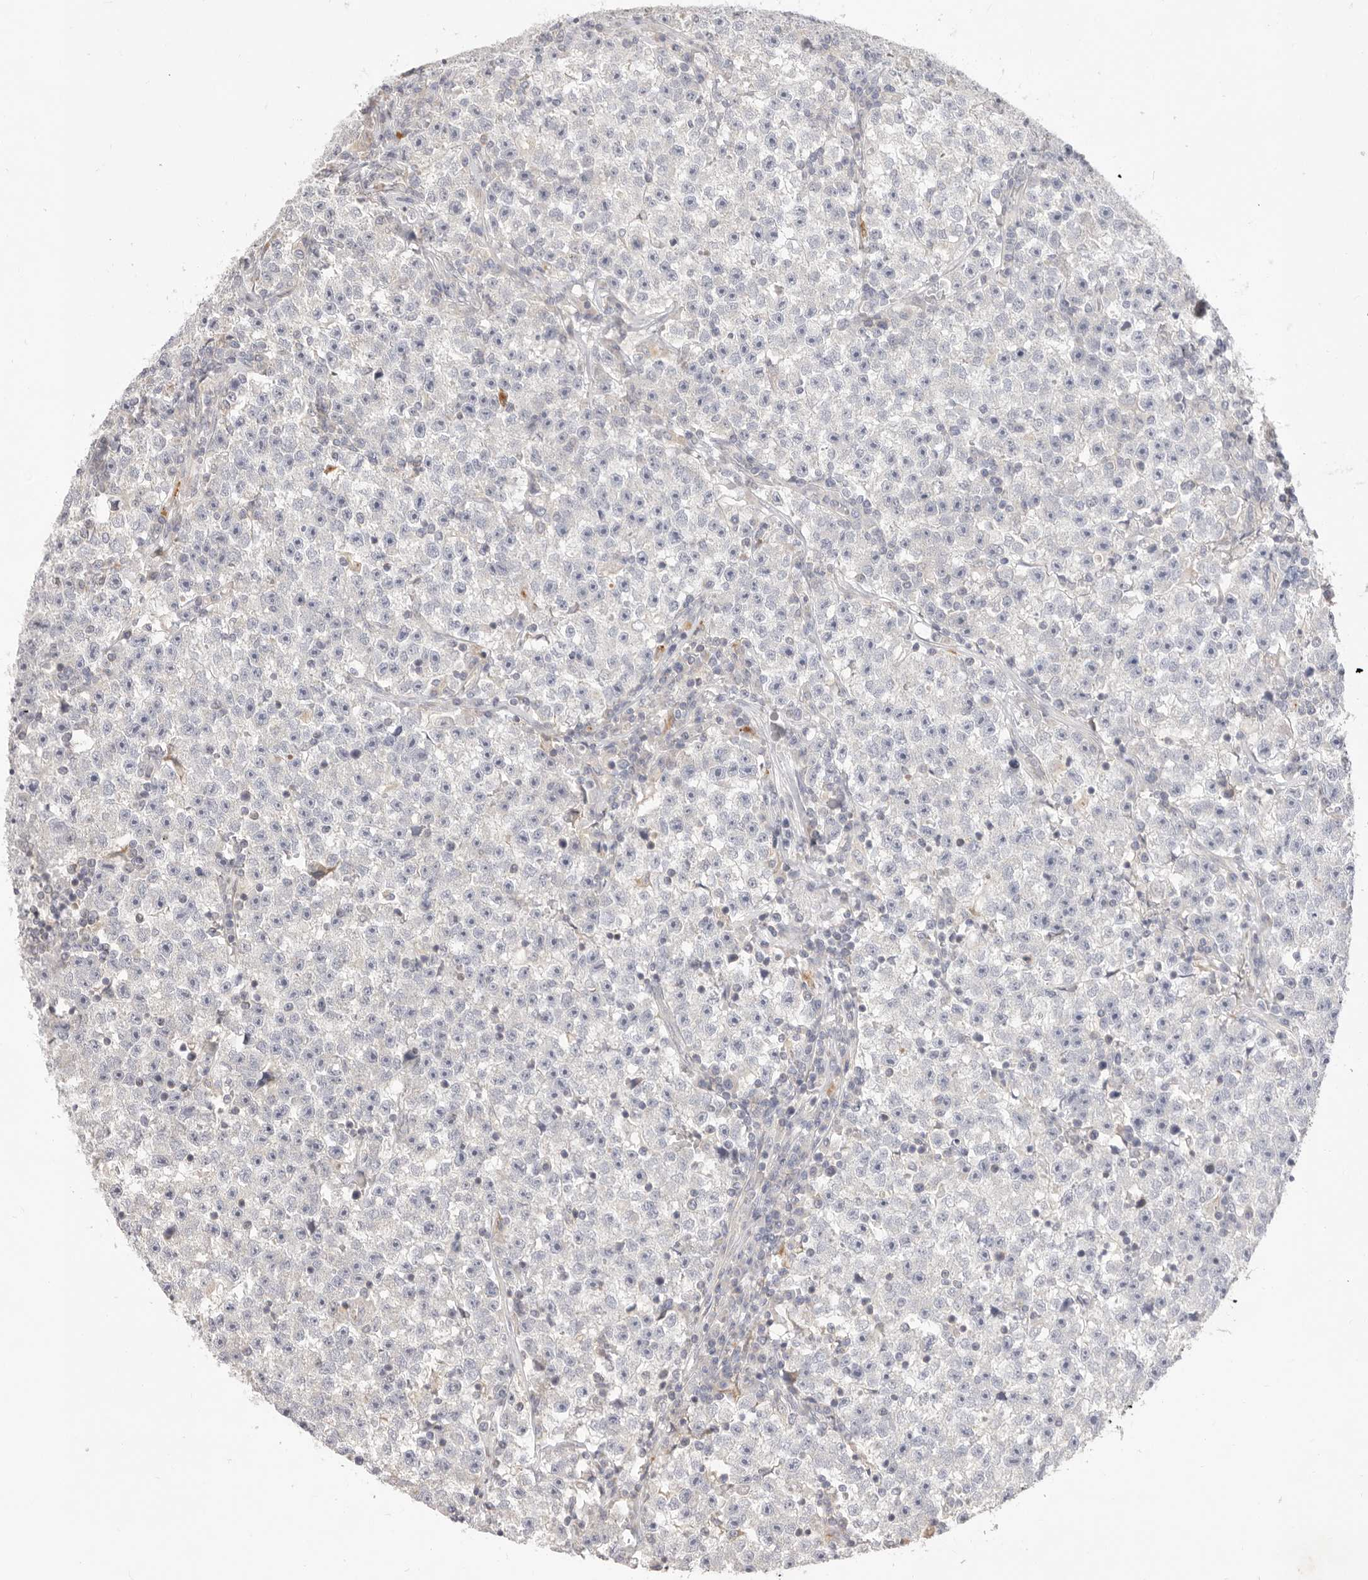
{"staining": {"intensity": "negative", "quantity": "none", "location": "none"}, "tissue": "testis cancer", "cell_type": "Tumor cells", "image_type": "cancer", "snomed": [{"axis": "morphology", "description": "Seminoma, NOS"}, {"axis": "topography", "description": "Testis"}], "caption": "This is an immunohistochemistry image of seminoma (testis). There is no positivity in tumor cells.", "gene": "USH1C", "patient": {"sex": "male", "age": 22}}